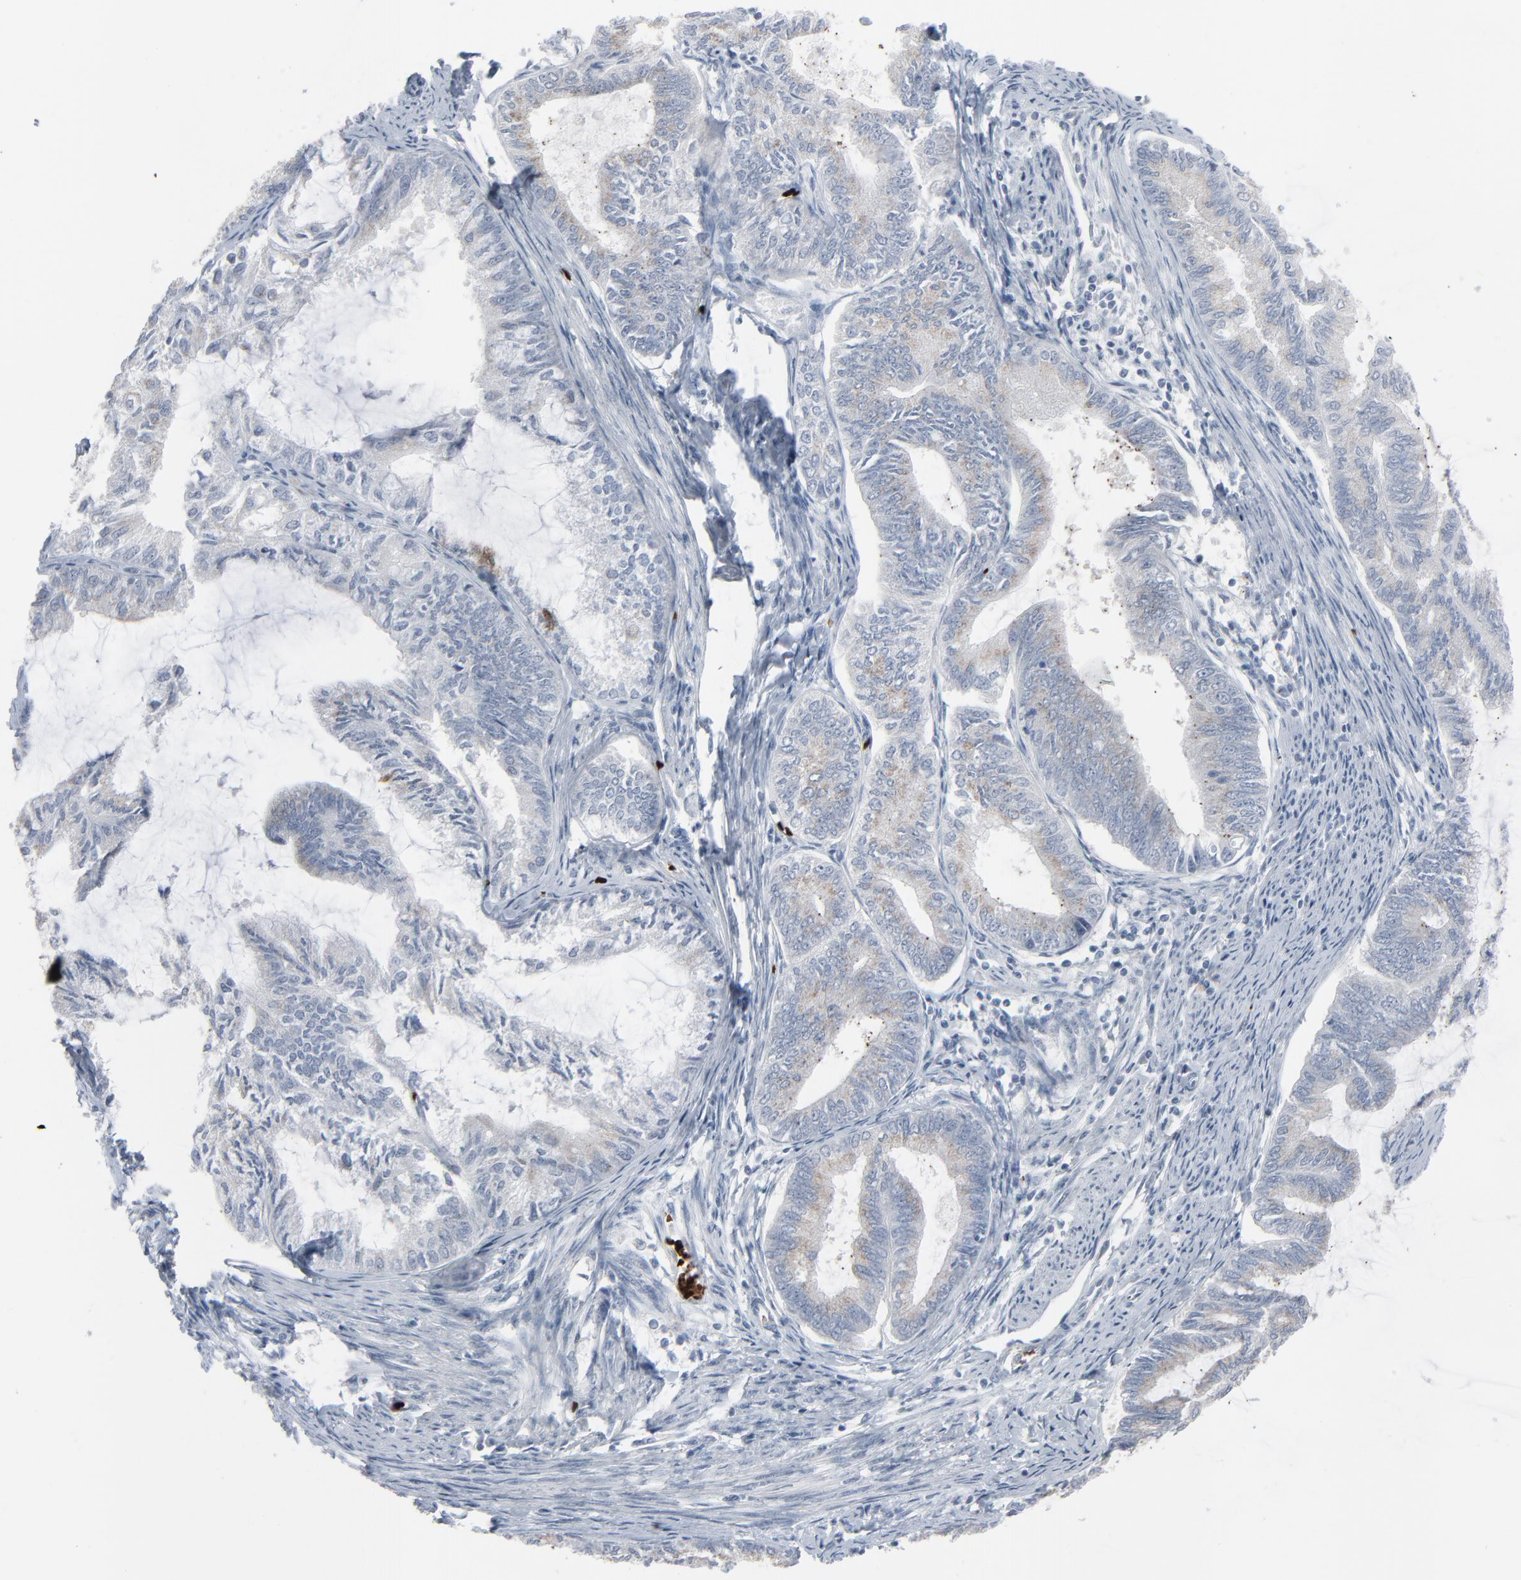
{"staining": {"intensity": "negative", "quantity": "none", "location": "none"}, "tissue": "endometrial cancer", "cell_type": "Tumor cells", "image_type": "cancer", "snomed": [{"axis": "morphology", "description": "Adenocarcinoma, NOS"}, {"axis": "topography", "description": "Endometrium"}], "caption": "High power microscopy histopathology image of an IHC micrograph of adenocarcinoma (endometrial), revealing no significant expression in tumor cells.", "gene": "SAGE1", "patient": {"sex": "female", "age": 86}}